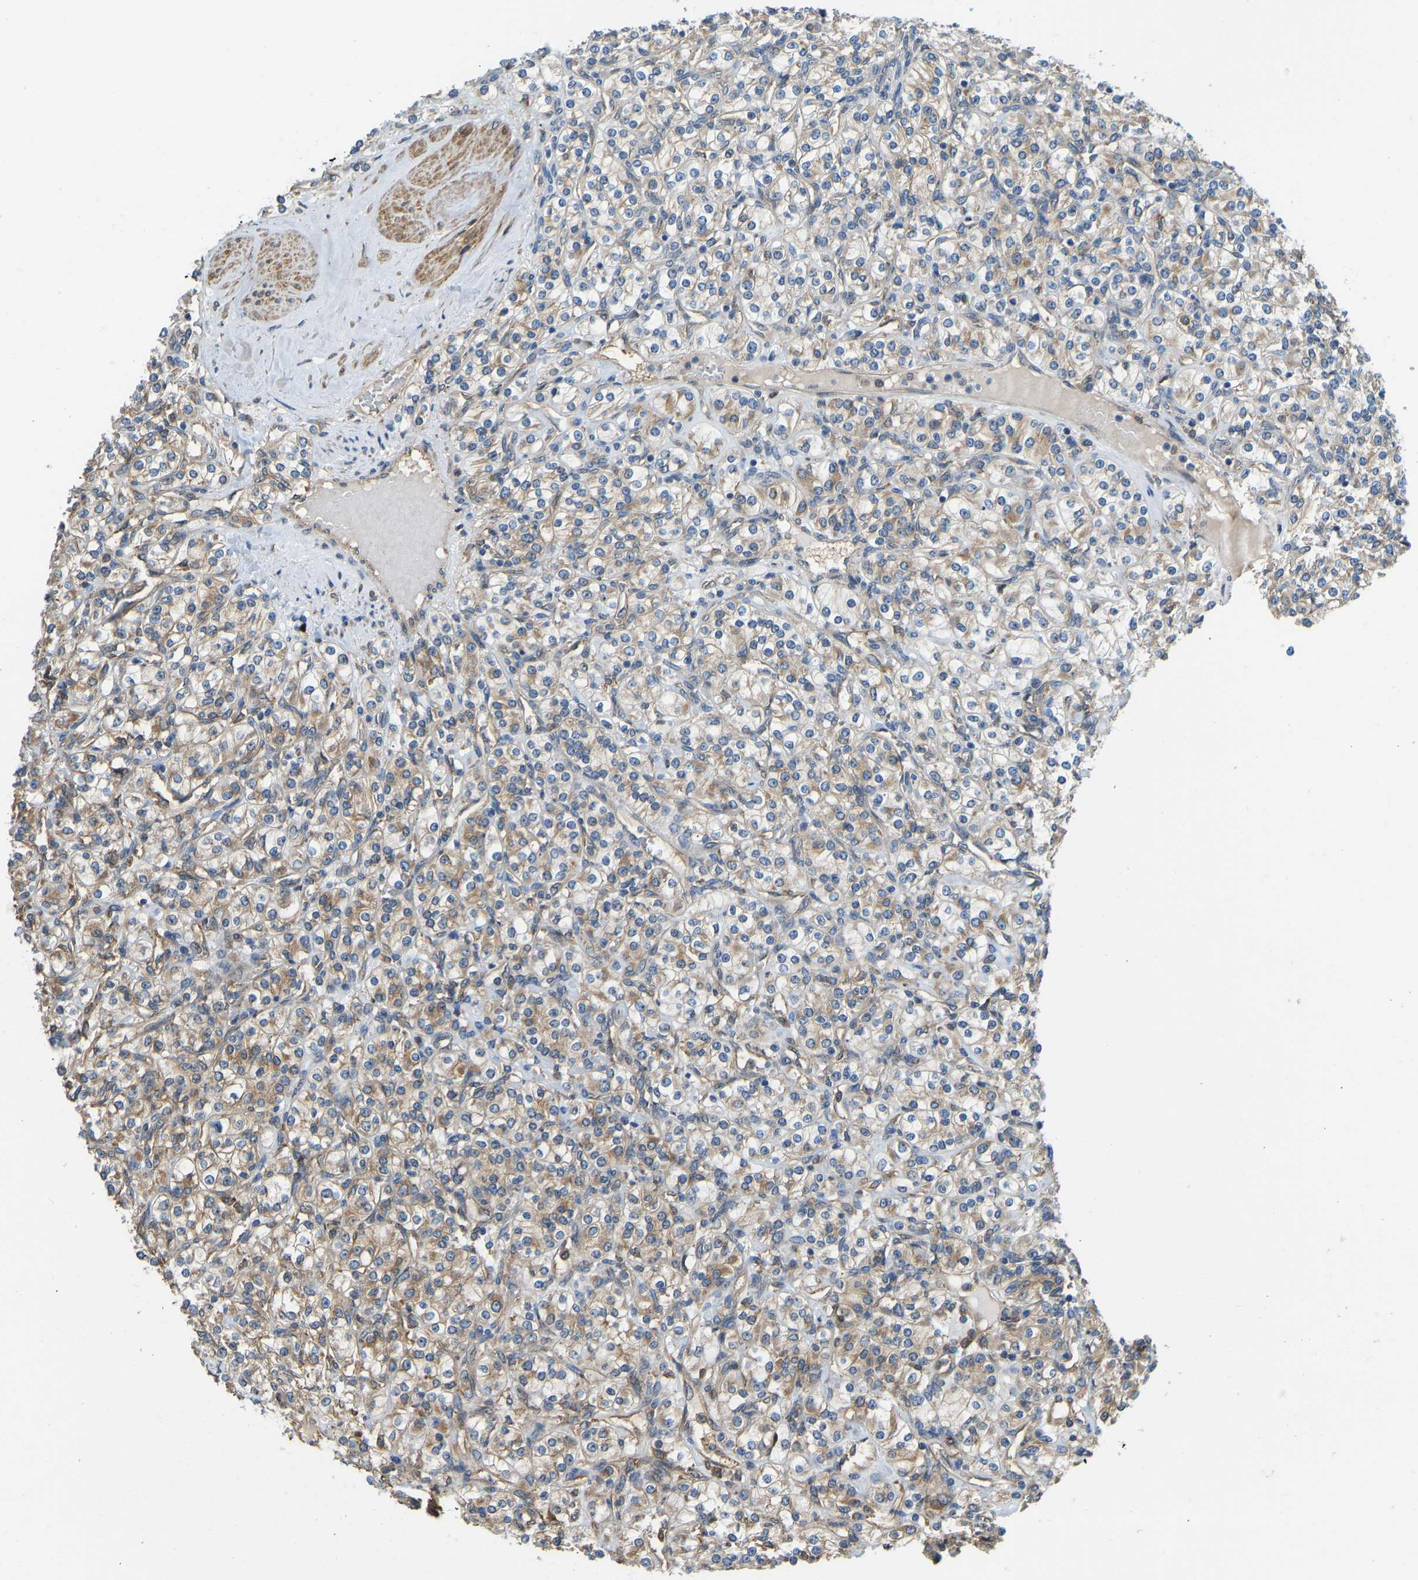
{"staining": {"intensity": "weak", "quantity": "25%-75%", "location": "cytoplasmic/membranous"}, "tissue": "renal cancer", "cell_type": "Tumor cells", "image_type": "cancer", "snomed": [{"axis": "morphology", "description": "Adenocarcinoma, NOS"}, {"axis": "topography", "description": "Kidney"}], "caption": "Renal adenocarcinoma stained with a protein marker reveals weak staining in tumor cells.", "gene": "OS9", "patient": {"sex": "male", "age": 77}}